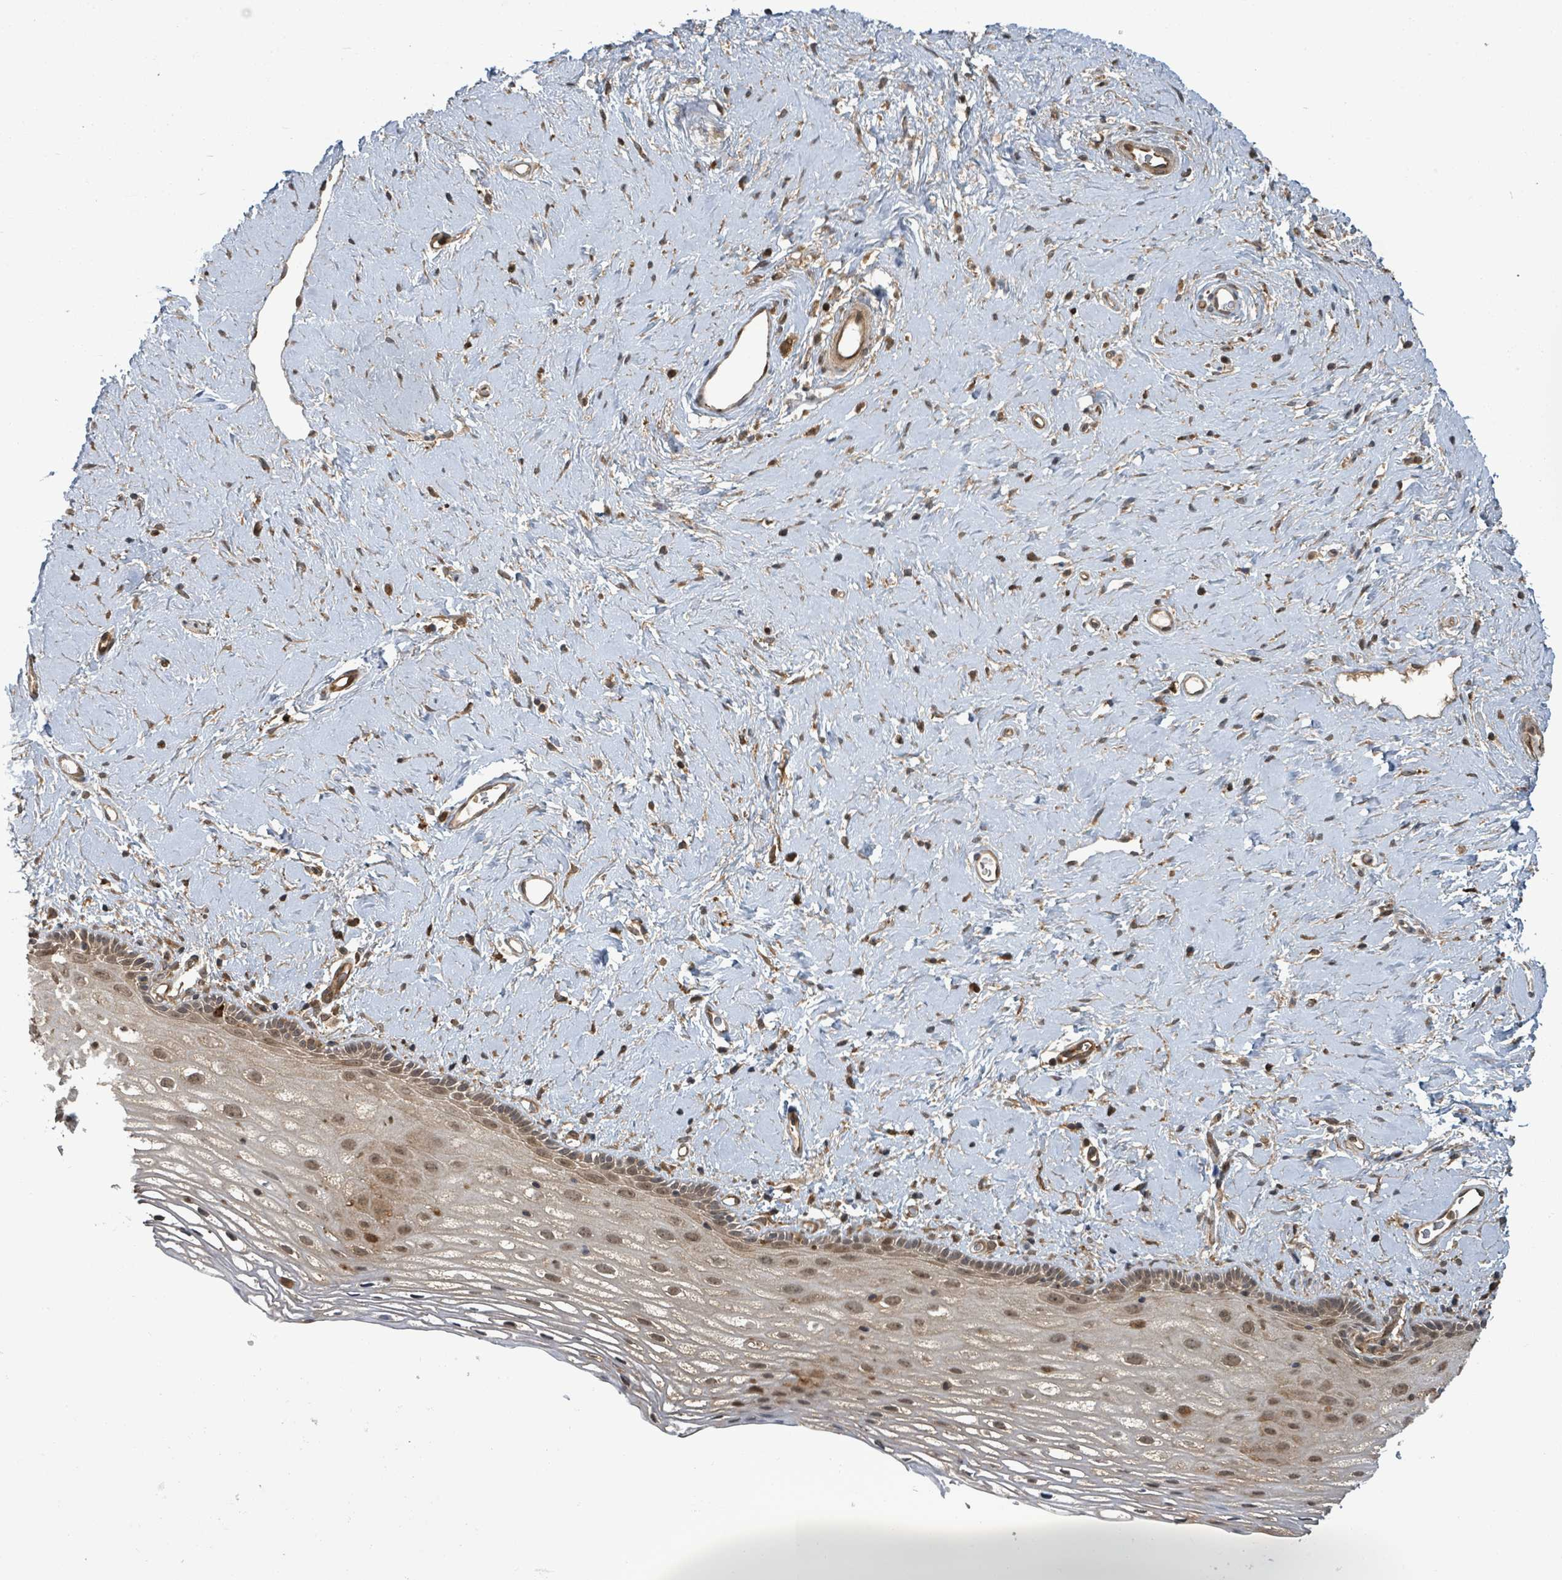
{"staining": {"intensity": "moderate", "quantity": ">75%", "location": "nuclear"}, "tissue": "vagina", "cell_type": "Squamous epithelial cells", "image_type": "normal", "snomed": [{"axis": "morphology", "description": "Normal tissue, NOS"}, {"axis": "morphology", "description": "Adenocarcinoma, NOS"}, {"axis": "topography", "description": "Rectum"}, {"axis": "topography", "description": "Vagina"}], "caption": "Immunohistochemical staining of benign vagina demonstrates moderate nuclear protein positivity in about >75% of squamous epithelial cells. Immunohistochemistry (ihc) stains the protein of interest in brown and the nuclei are stained blue.", "gene": "ENSG00000256500", "patient": {"sex": "female", "age": 71}}